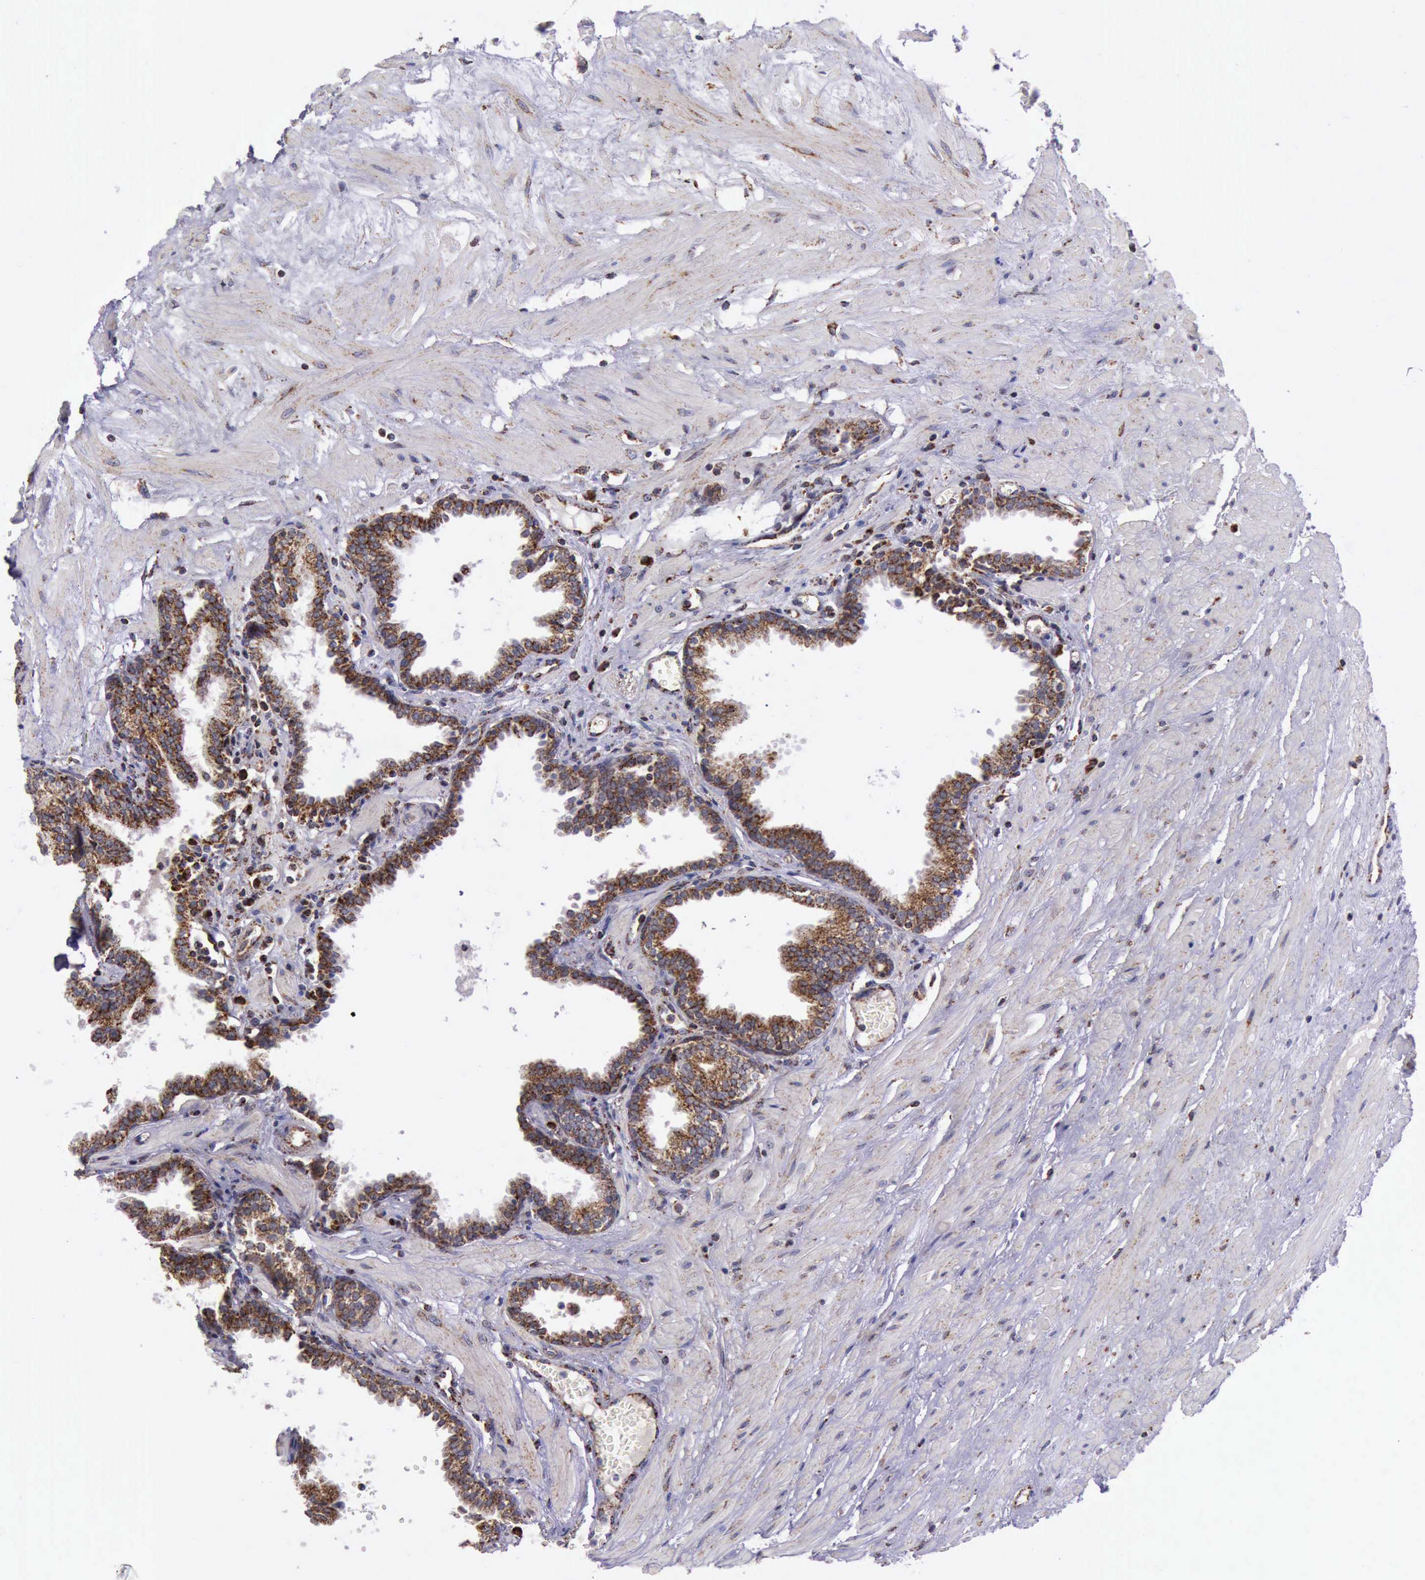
{"staining": {"intensity": "strong", "quantity": ">75%", "location": "cytoplasmic/membranous"}, "tissue": "prostate", "cell_type": "Glandular cells", "image_type": "normal", "snomed": [{"axis": "morphology", "description": "Normal tissue, NOS"}, {"axis": "topography", "description": "Prostate"}], "caption": "The photomicrograph shows a brown stain indicating the presence of a protein in the cytoplasmic/membranous of glandular cells in prostate.", "gene": "TXN2", "patient": {"sex": "male", "age": 64}}